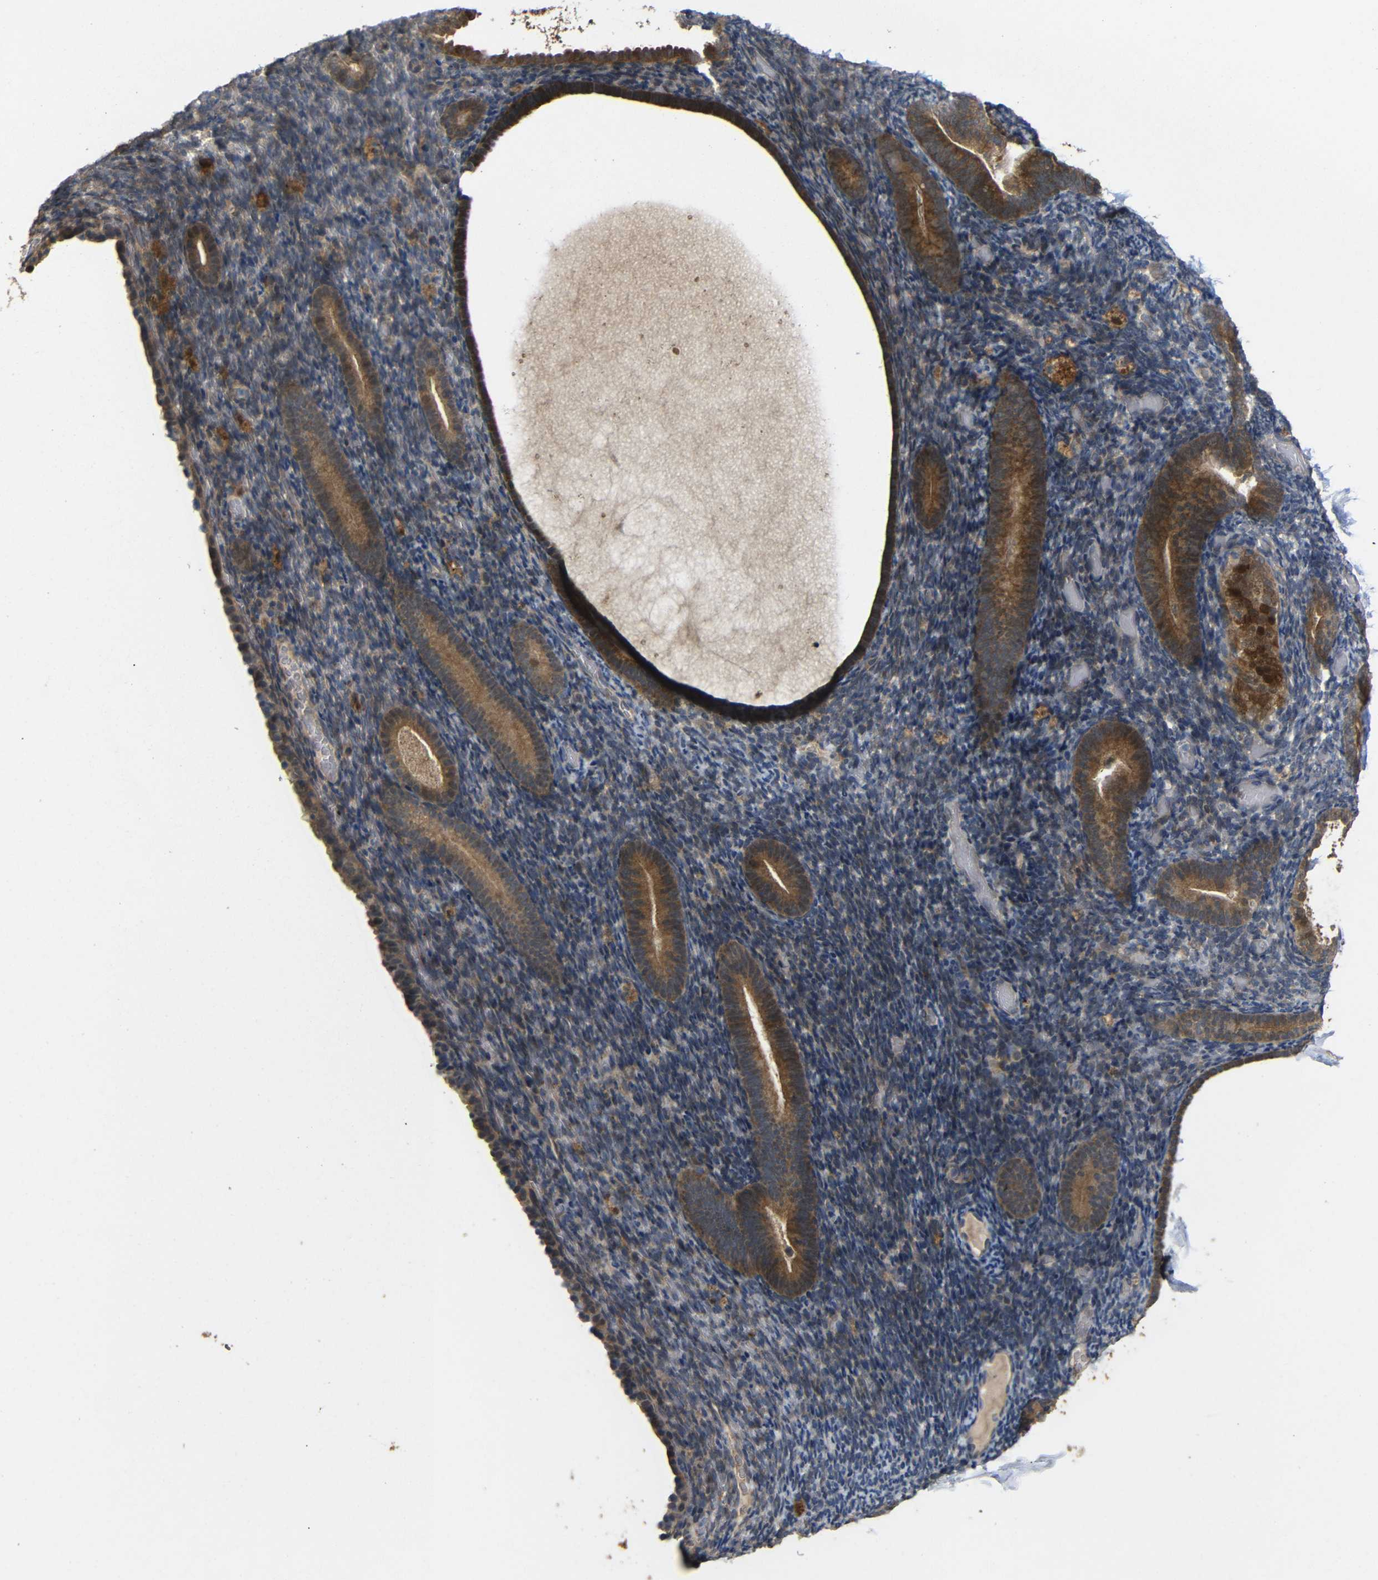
{"staining": {"intensity": "negative", "quantity": "none", "location": "none"}, "tissue": "endometrium", "cell_type": "Cells in endometrial stroma", "image_type": "normal", "snomed": [{"axis": "morphology", "description": "Normal tissue, NOS"}, {"axis": "topography", "description": "Endometrium"}], "caption": "Cells in endometrial stroma show no significant staining in benign endometrium.", "gene": "ATG12", "patient": {"sex": "female", "age": 51}}